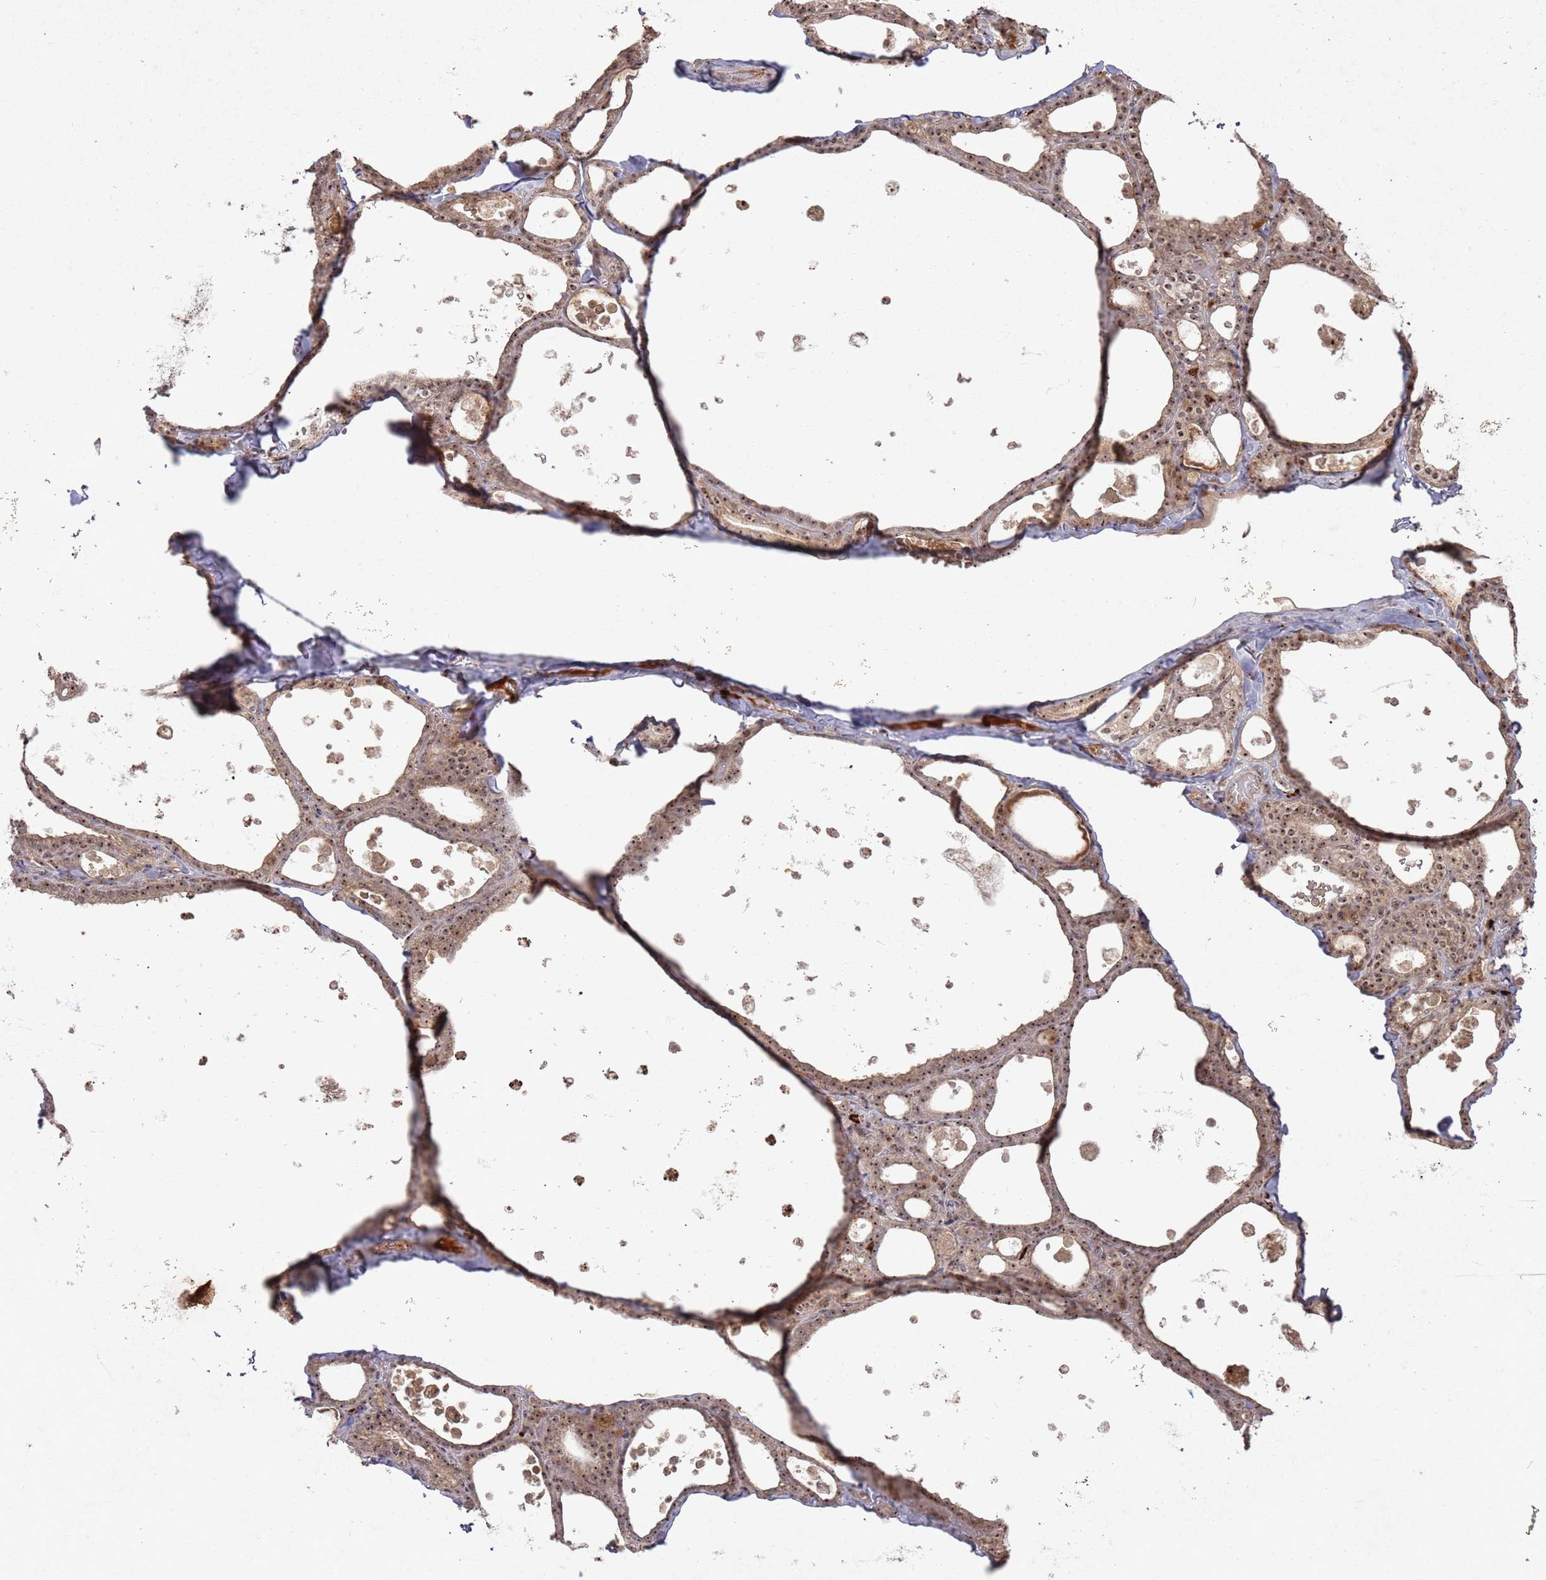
{"staining": {"intensity": "moderate", "quantity": ">75%", "location": "nuclear"}, "tissue": "thyroid gland", "cell_type": "Glandular cells", "image_type": "normal", "snomed": [{"axis": "morphology", "description": "Normal tissue, NOS"}, {"axis": "topography", "description": "Thyroid gland"}], "caption": "Immunohistochemistry (DAB) staining of normal thyroid gland shows moderate nuclear protein positivity in about >75% of glandular cells.", "gene": "UTP11", "patient": {"sex": "male", "age": 56}}